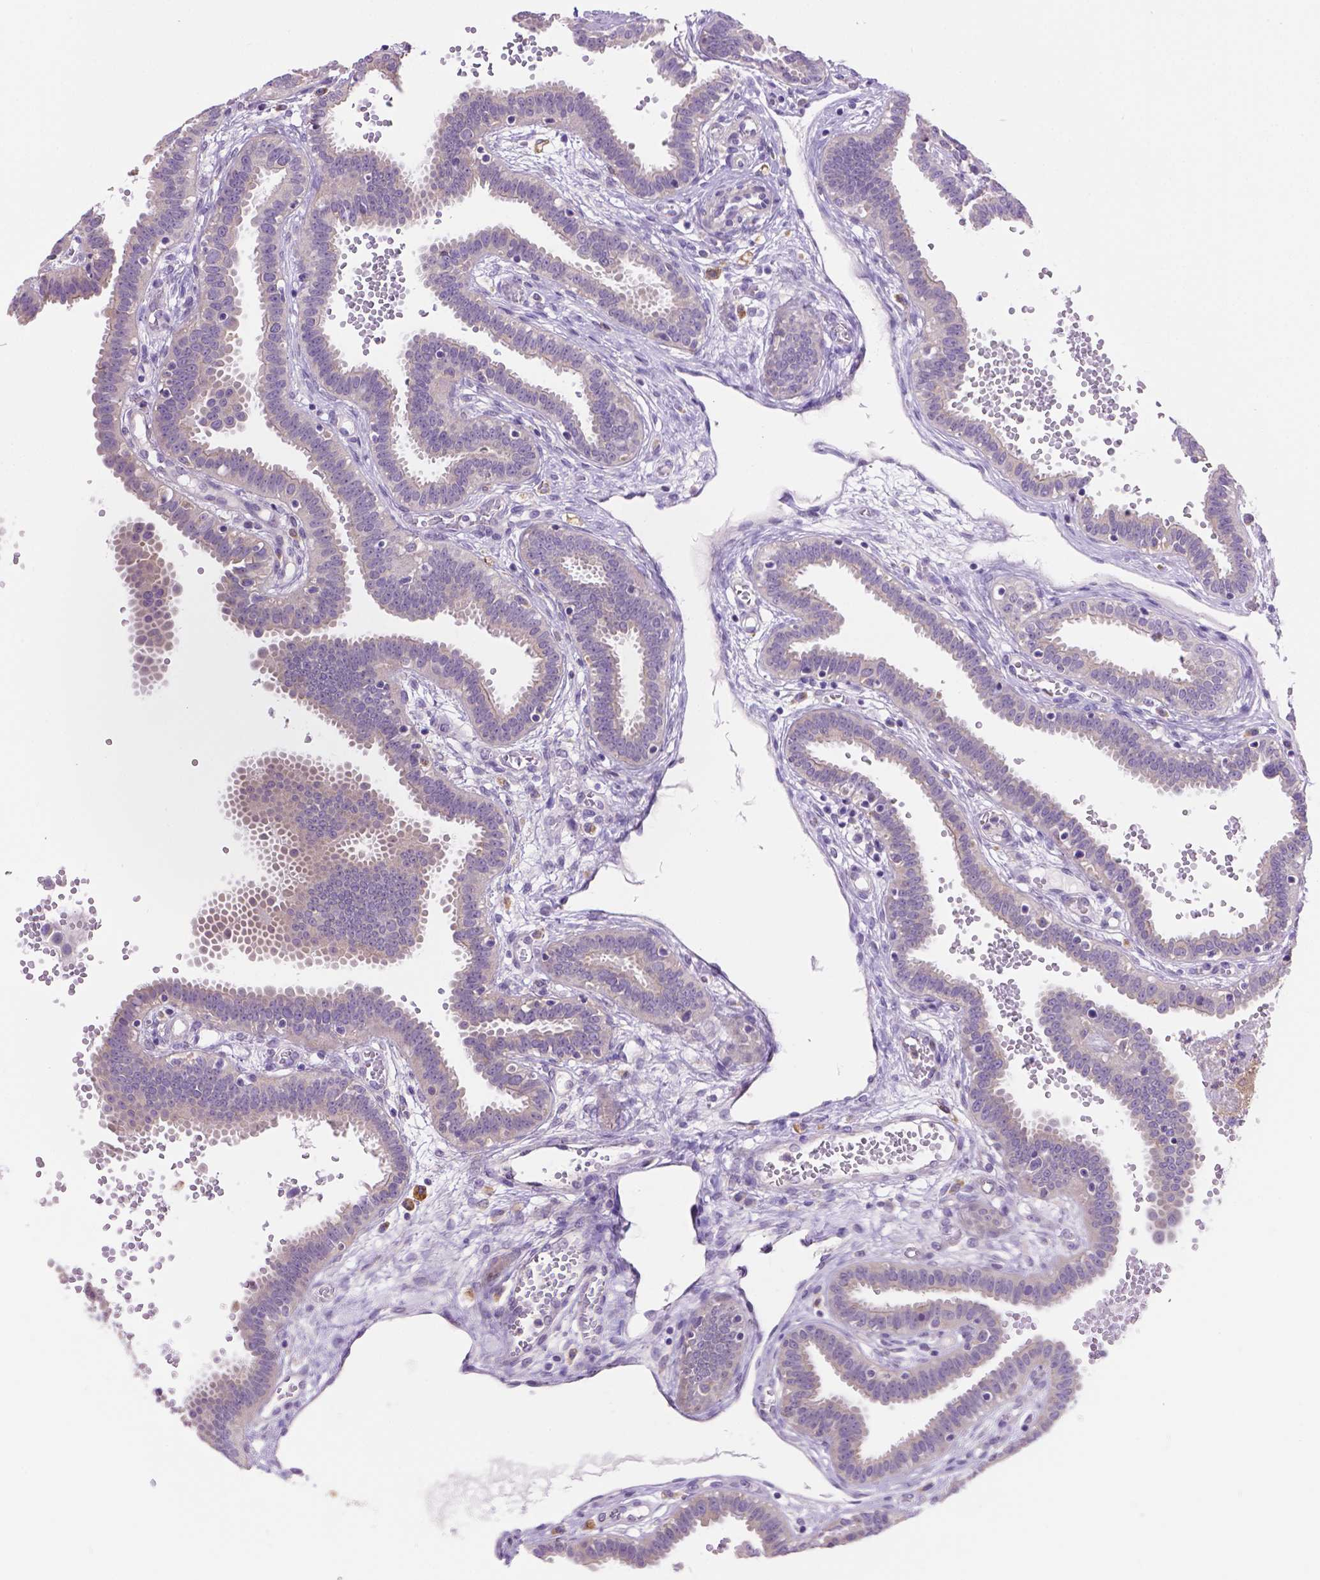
{"staining": {"intensity": "negative", "quantity": "none", "location": "none"}, "tissue": "fallopian tube", "cell_type": "Glandular cells", "image_type": "normal", "snomed": [{"axis": "morphology", "description": "Normal tissue, NOS"}, {"axis": "topography", "description": "Fallopian tube"}], "caption": "The photomicrograph exhibits no significant staining in glandular cells of fallopian tube.", "gene": "CDH7", "patient": {"sex": "female", "age": 37}}